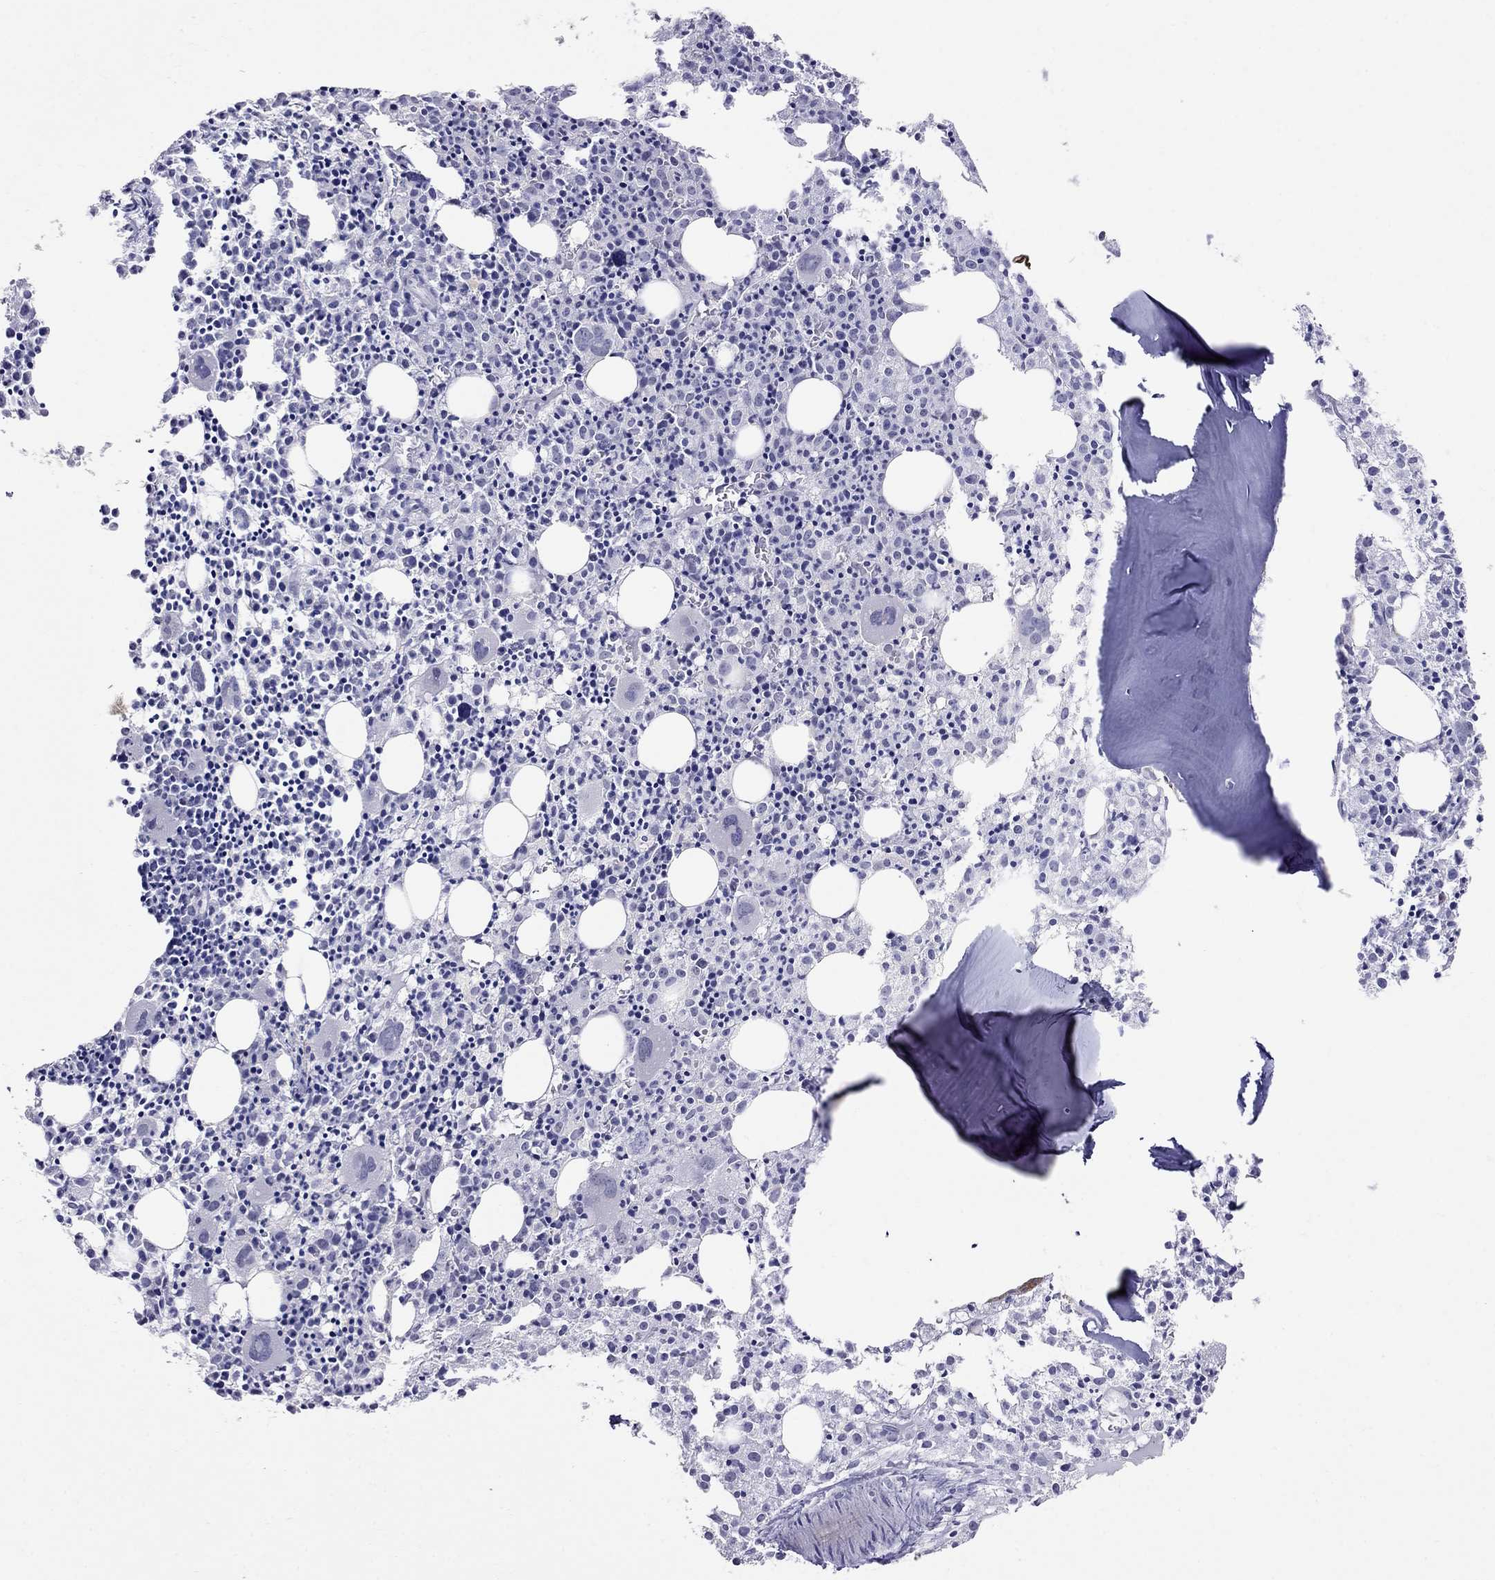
{"staining": {"intensity": "negative", "quantity": "none", "location": "none"}, "tissue": "bone marrow", "cell_type": "Hematopoietic cells", "image_type": "normal", "snomed": [{"axis": "morphology", "description": "Normal tissue, NOS"}, {"axis": "morphology", "description": "Inflammation, NOS"}, {"axis": "topography", "description": "Bone marrow"}], "caption": "DAB (3,3'-diaminobenzidine) immunohistochemical staining of benign bone marrow exhibits no significant positivity in hematopoietic cells.", "gene": "MYO3B", "patient": {"sex": "male", "age": 3}}